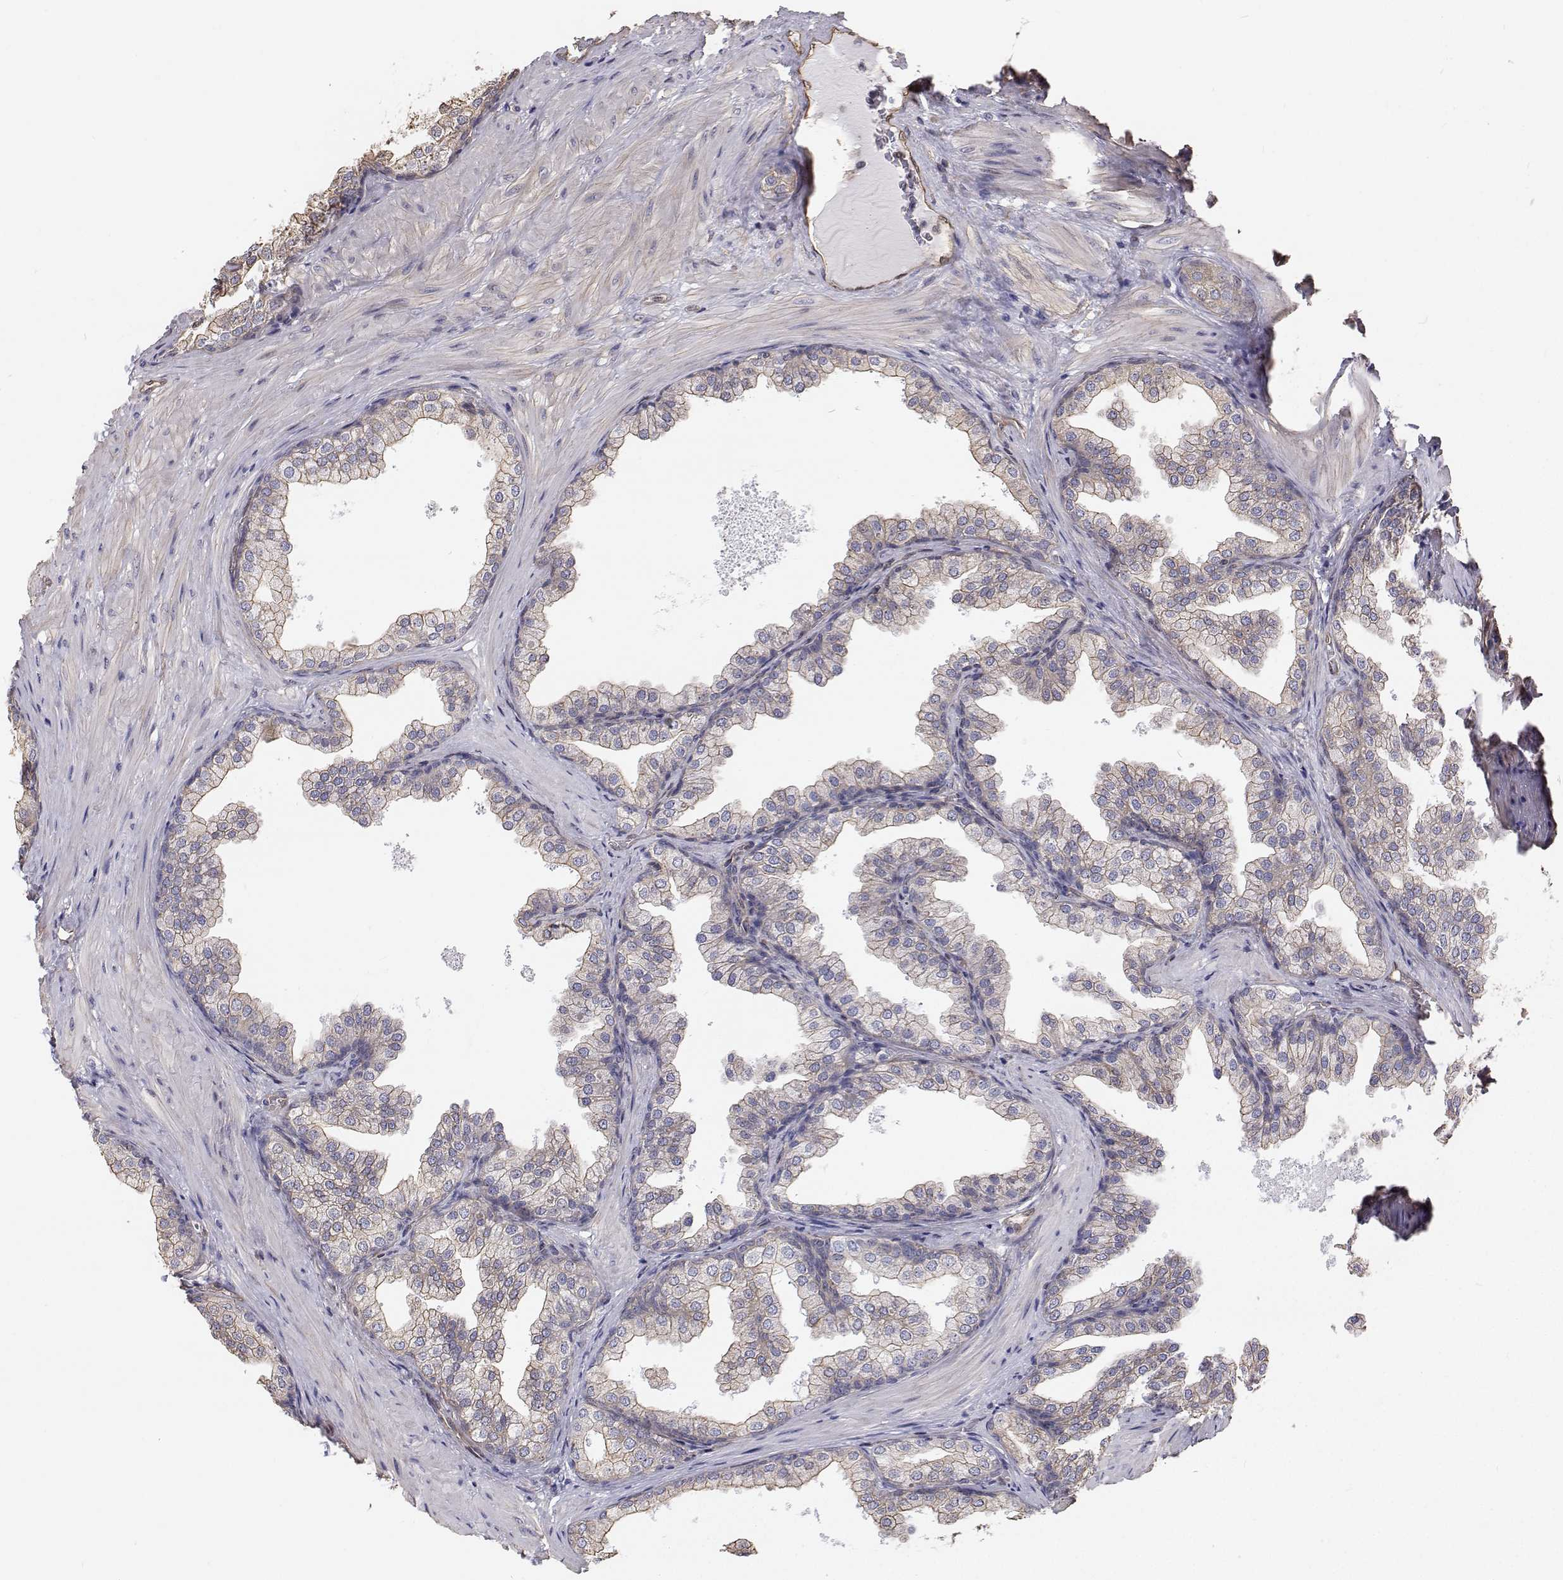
{"staining": {"intensity": "negative", "quantity": "none", "location": "none"}, "tissue": "prostate", "cell_type": "Glandular cells", "image_type": "normal", "snomed": [{"axis": "morphology", "description": "Normal tissue, NOS"}, {"axis": "topography", "description": "Prostate"}], "caption": "Glandular cells are negative for brown protein staining in benign prostate. (DAB (3,3'-diaminobenzidine) immunohistochemistry (IHC), high magnification).", "gene": "GSDMA", "patient": {"sex": "male", "age": 37}}